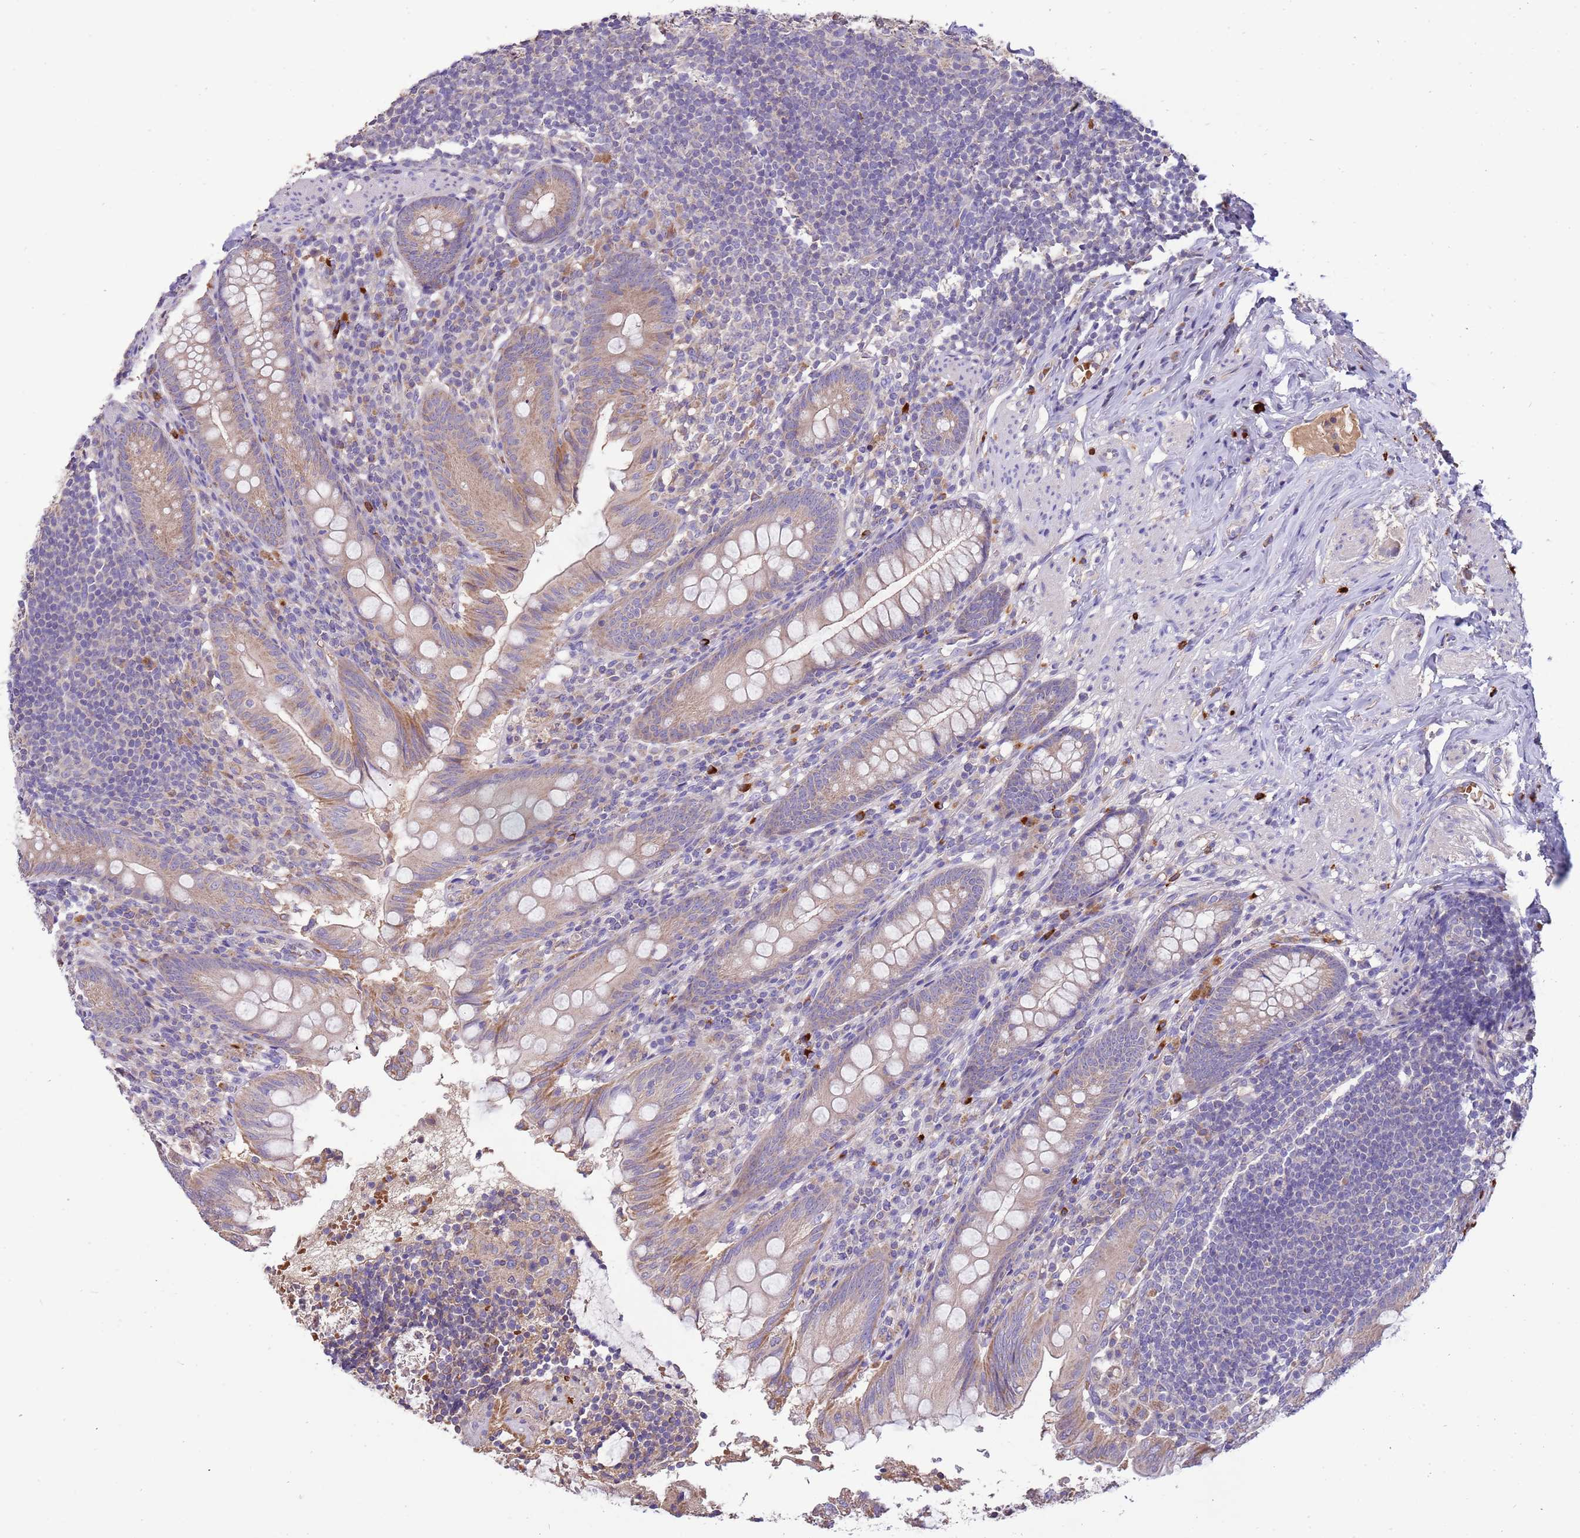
{"staining": {"intensity": "weak", "quantity": "25%-75%", "location": "cytoplasmic/membranous"}, "tissue": "appendix", "cell_type": "Glandular cells", "image_type": "normal", "snomed": [{"axis": "morphology", "description": "Normal tissue, NOS"}, {"axis": "topography", "description": "Appendix"}], "caption": "About 25%-75% of glandular cells in unremarkable human appendix exhibit weak cytoplasmic/membranous protein staining as visualized by brown immunohistochemical staining.", "gene": "TRMO", "patient": {"sex": "male", "age": 55}}